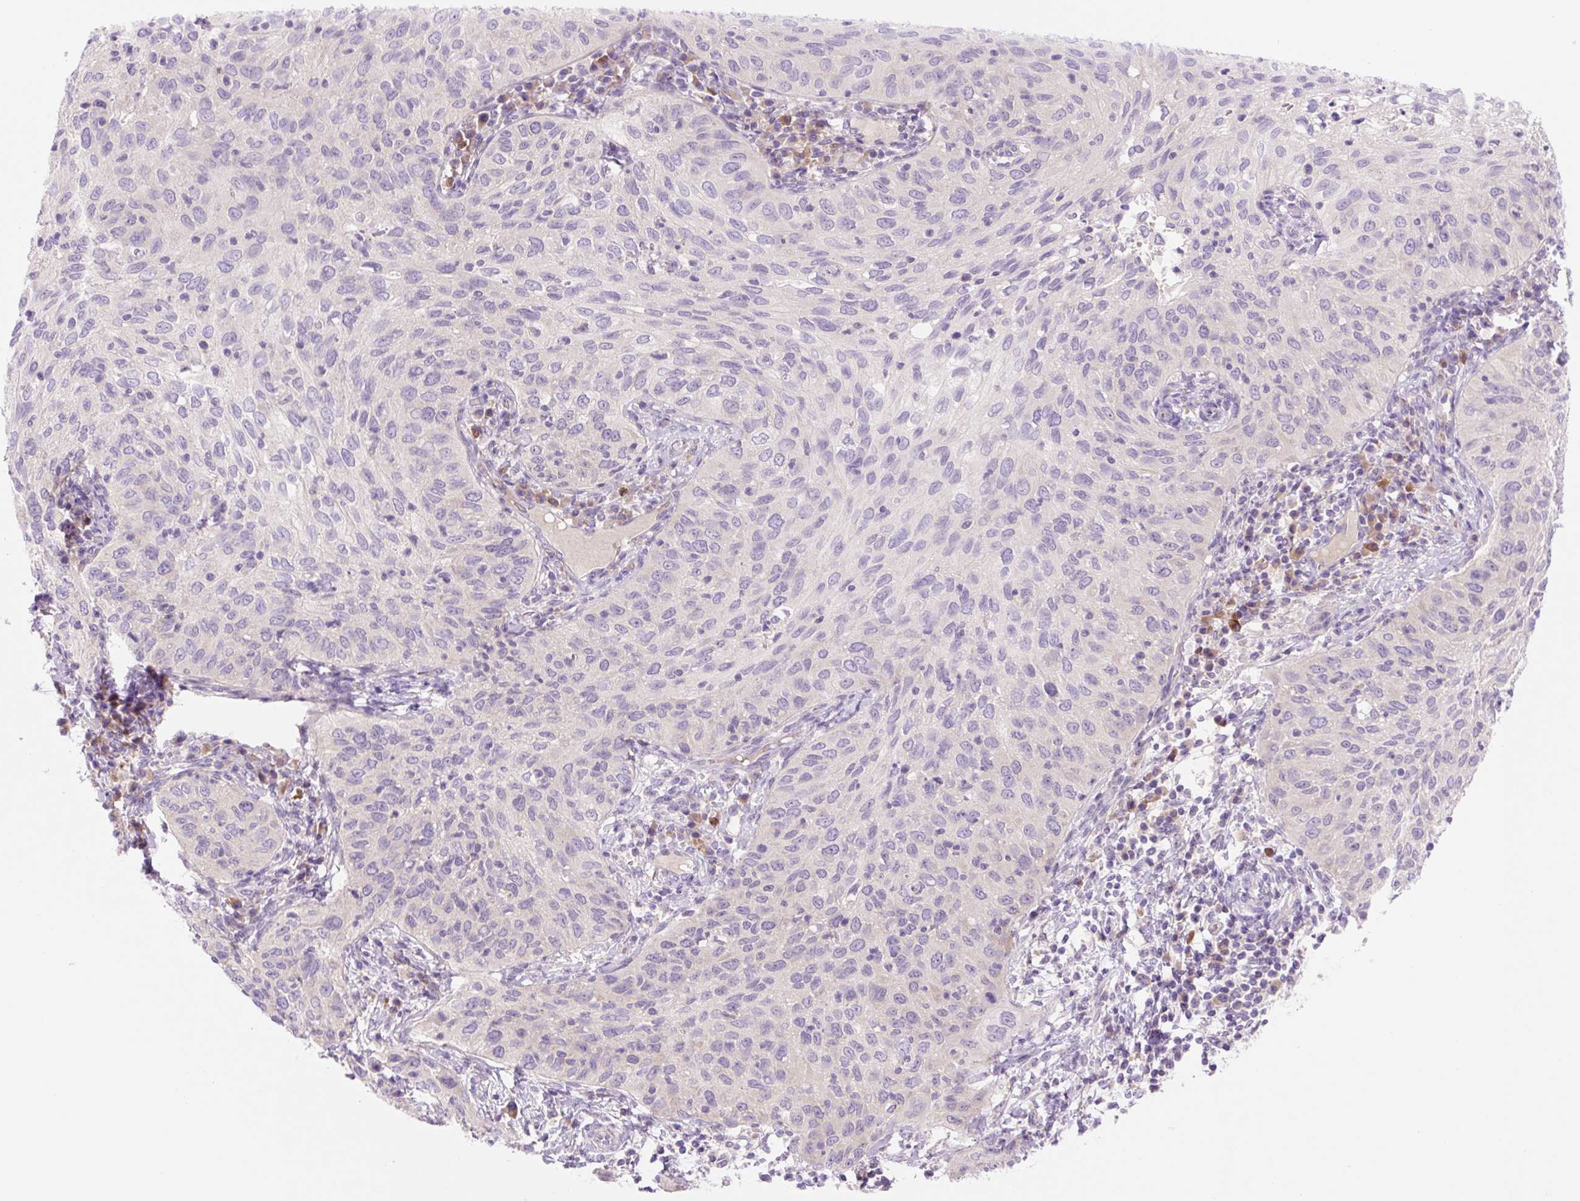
{"staining": {"intensity": "negative", "quantity": "none", "location": "none"}, "tissue": "cervical cancer", "cell_type": "Tumor cells", "image_type": "cancer", "snomed": [{"axis": "morphology", "description": "Squamous cell carcinoma, NOS"}, {"axis": "topography", "description": "Cervix"}], "caption": "IHC histopathology image of human cervical squamous cell carcinoma stained for a protein (brown), which shows no positivity in tumor cells.", "gene": "CELF6", "patient": {"sex": "female", "age": 52}}